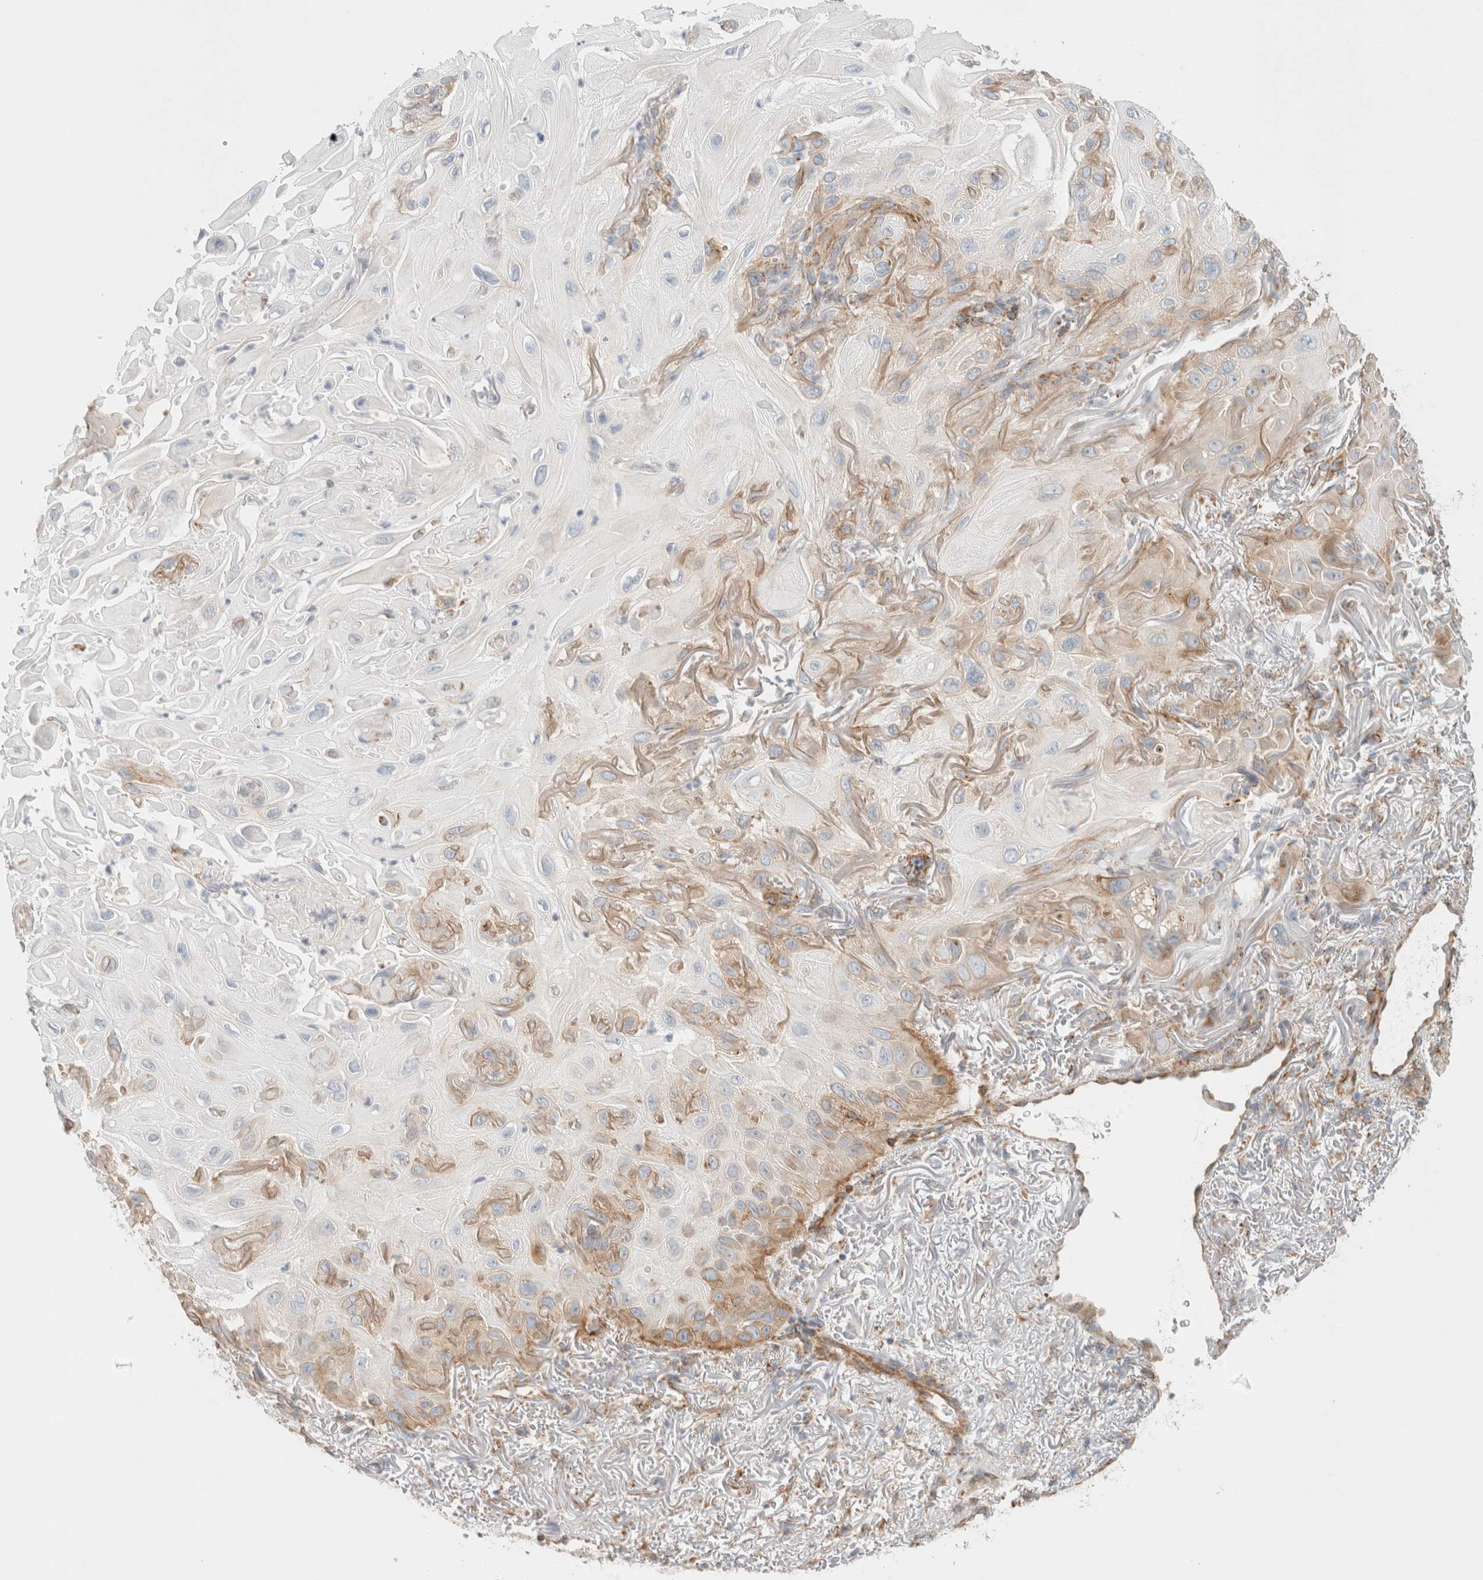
{"staining": {"intensity": "weak", "quantity": "<25%", "location": "cytoplasmic/membranous"}, "tissue": "skin cancer", "cell_type": "Tumor cells", "image_type": "cancer", "snomed": [{"axis": "morphology", "description": "Squamous cell carcinoma, NOS"}, {"axis": "topography", "description": "Skin"}], "caption": "The IHC histopathology image has no significant positivity in tumor cells of skin squamous cell carcinoma tissue.", "gene": "MRM3", "patient": {"sex": "female", "age": 77}}